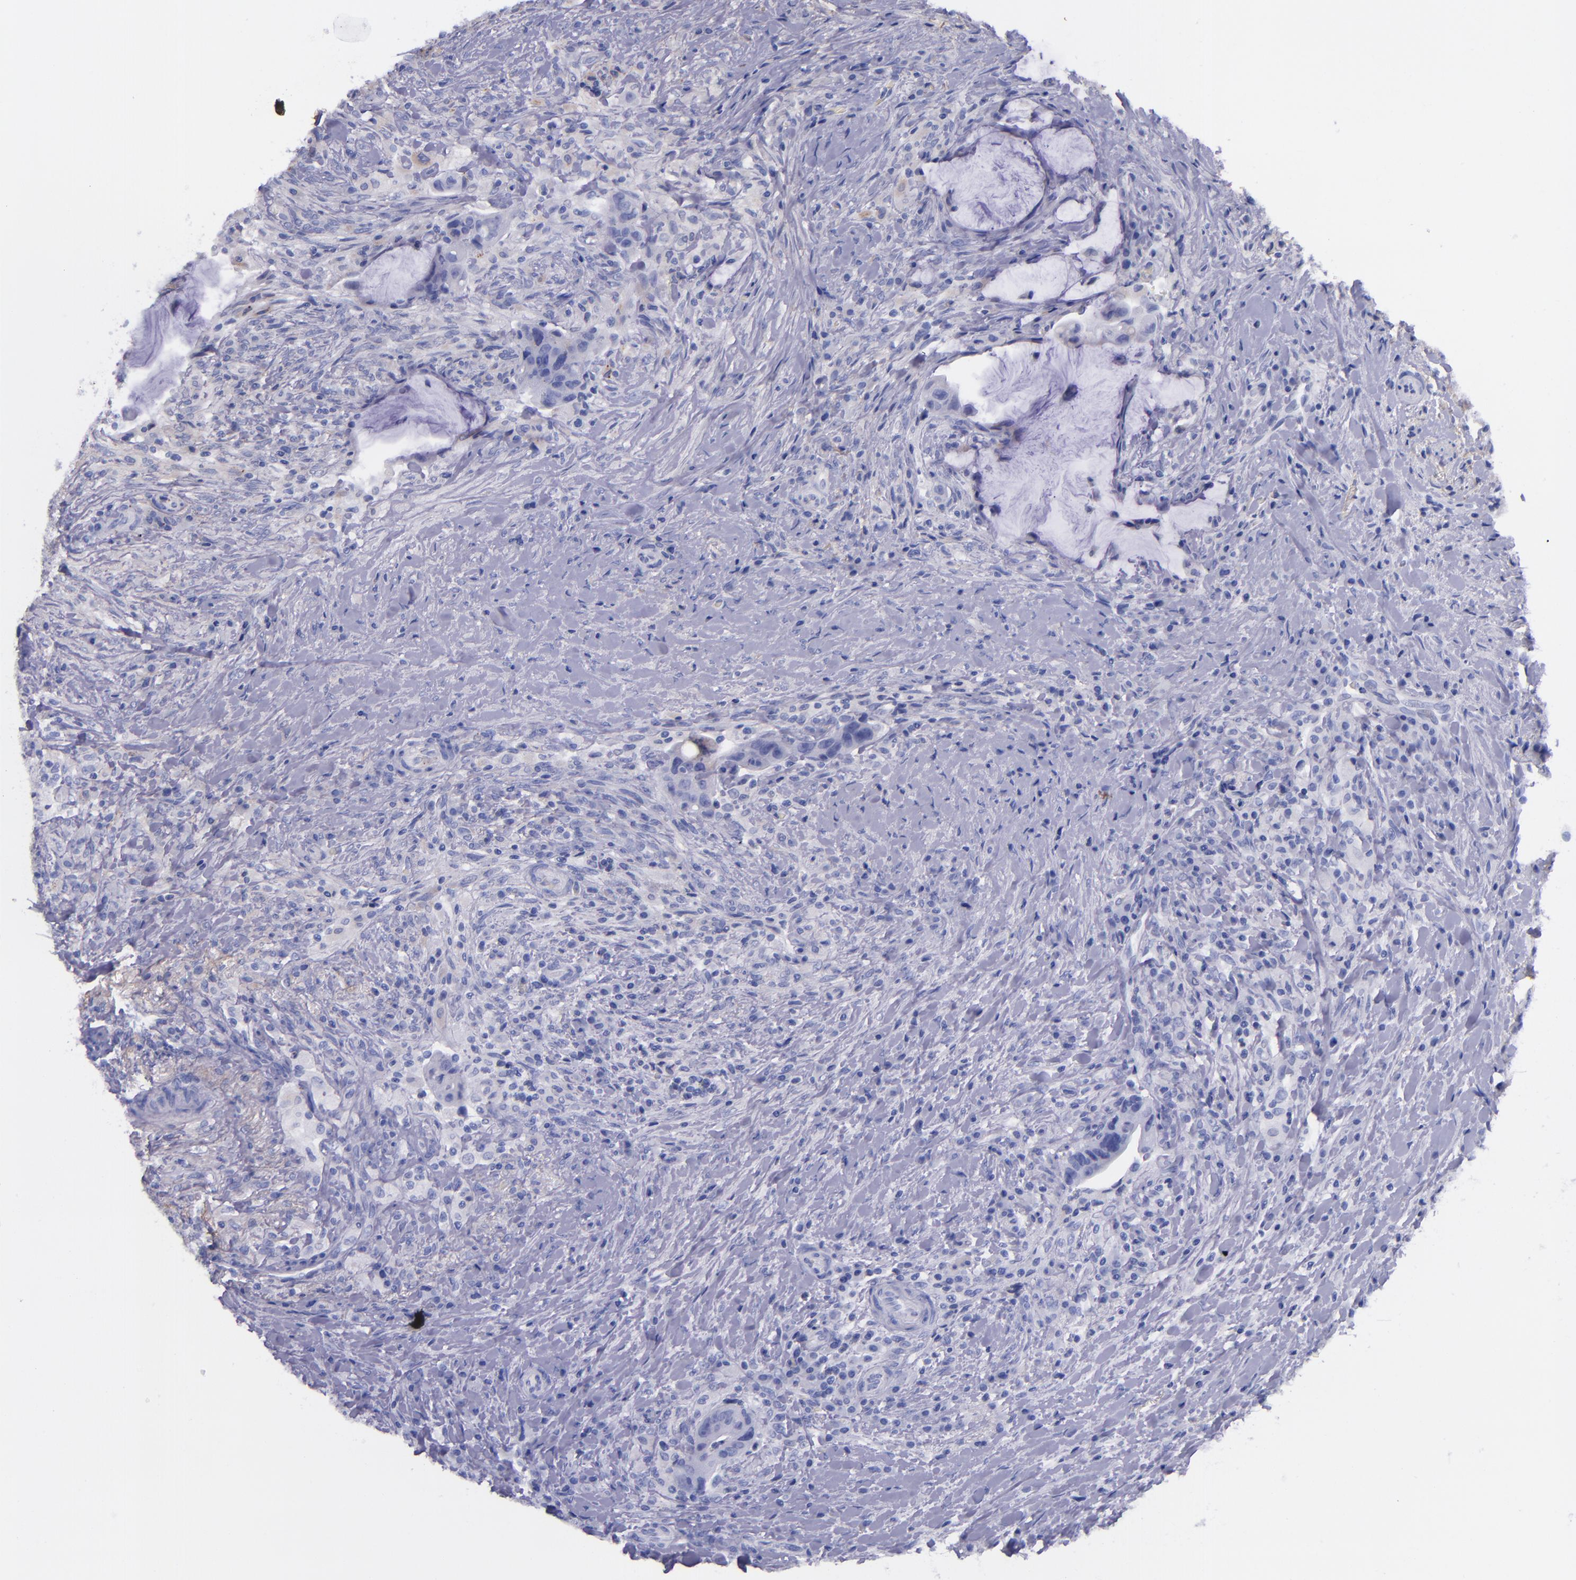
{"staining": {"intensity": "negative", "quantity": "none", "location": "none"}, "tissue": "colorectal cancer", "cell_type": "Tumor cells", "image_type": "cancer", "snomed": [{"axis": "morphology", "description": "Adenocarcinoma, NOS"}, {"axis": "topography", "description": "Rectum"}], "caption": "There is no significant expression in tumor cells of adenocarcinoma (colorectal).", "gene": "IVL", "patient": {"sex": "female", "age": 71}}